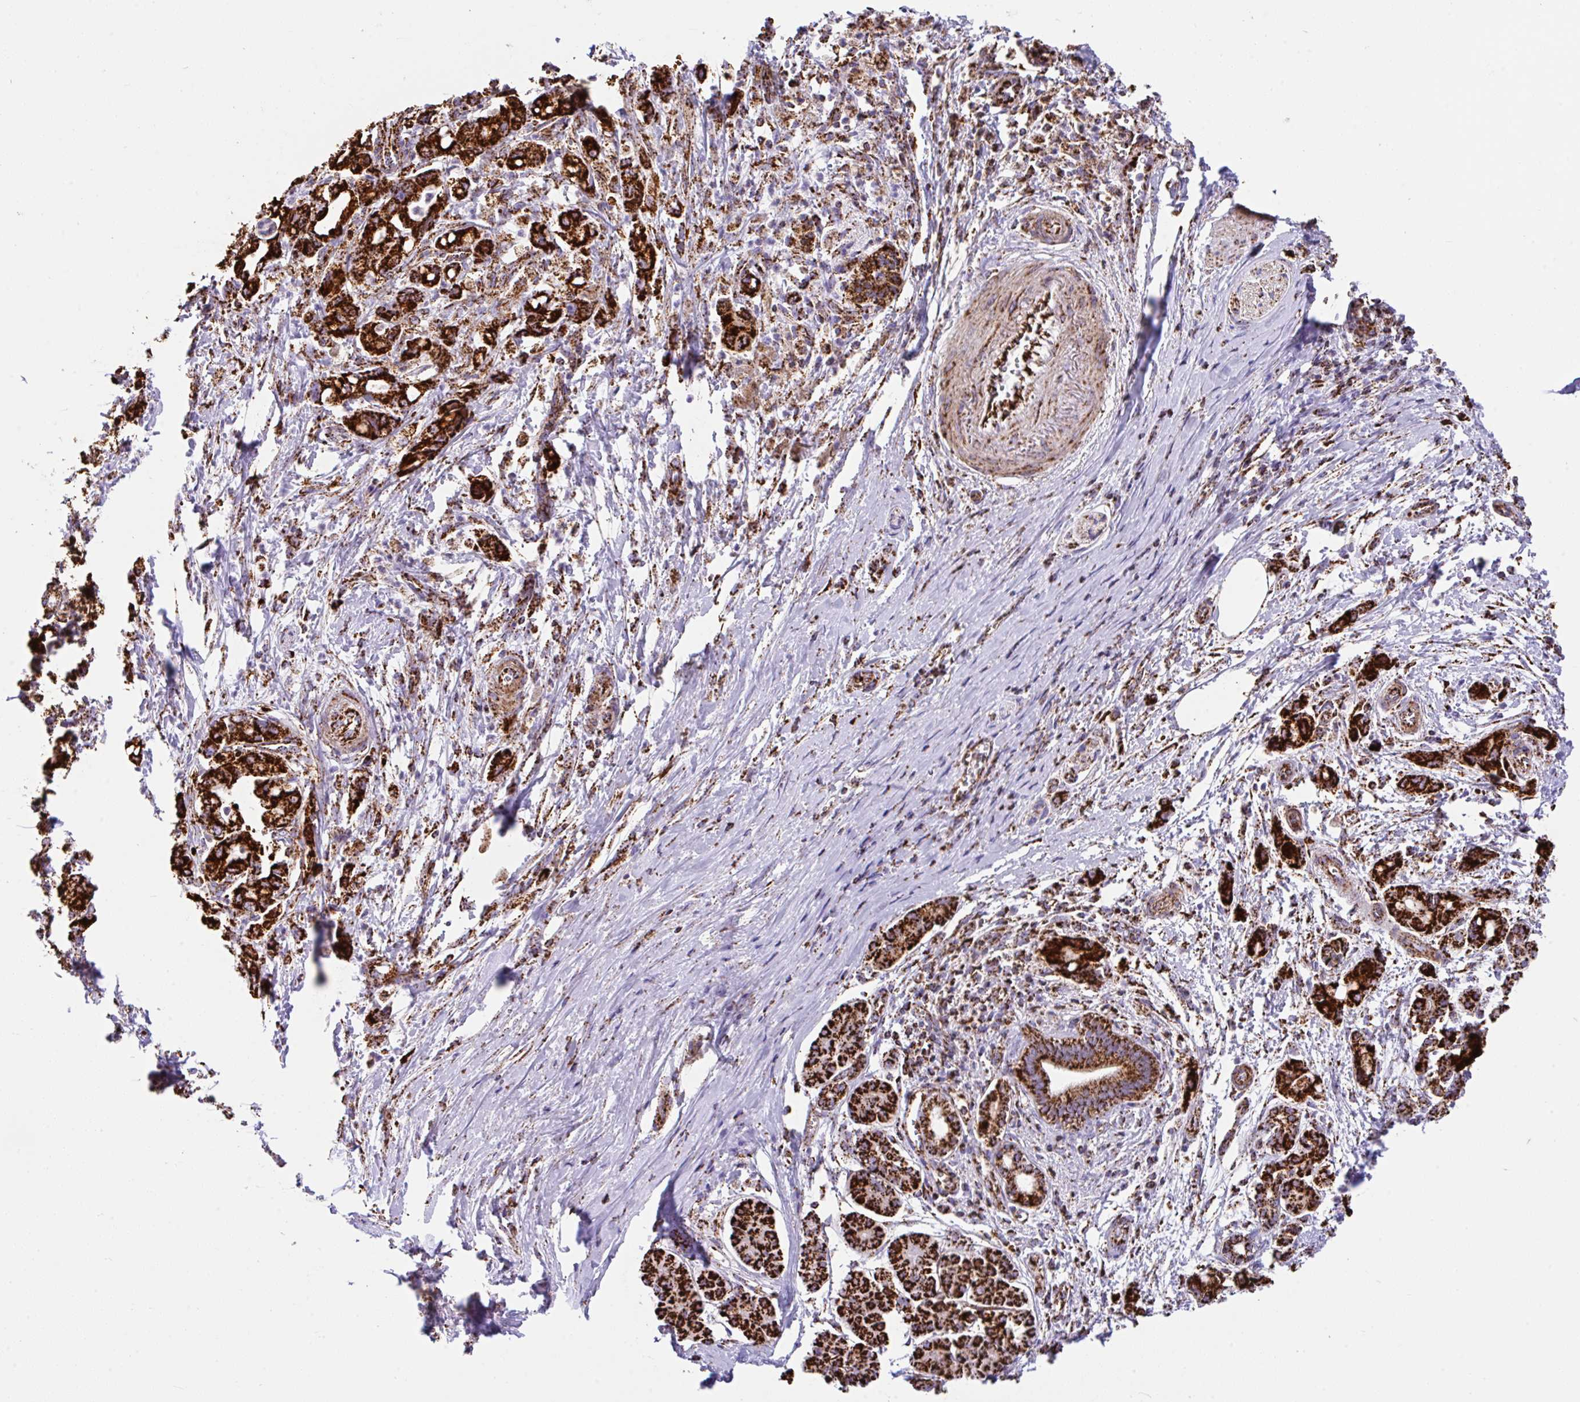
{"staining": {"intensity": "strong", "quantity": ">75%", "location": "cytoplasmic/membranous"}, "tissue": "pancreatic cancer", "cell_type": "Tumor cells", "image_type": "cancer", "snomed": [{"axis": "morphology", "description": "Adenocarcinoma, NOS"}, {"axis": "topography", "description": "Pancreas"}], "caption": "IHC of human pancreatic adenocarcinoma shows high levels of strong cytoplasmic/membranous positivity in approximately >75% of tumor cells.", "gene": "ANKRD33B", "patient": {"sex": "male", "age": 68}}